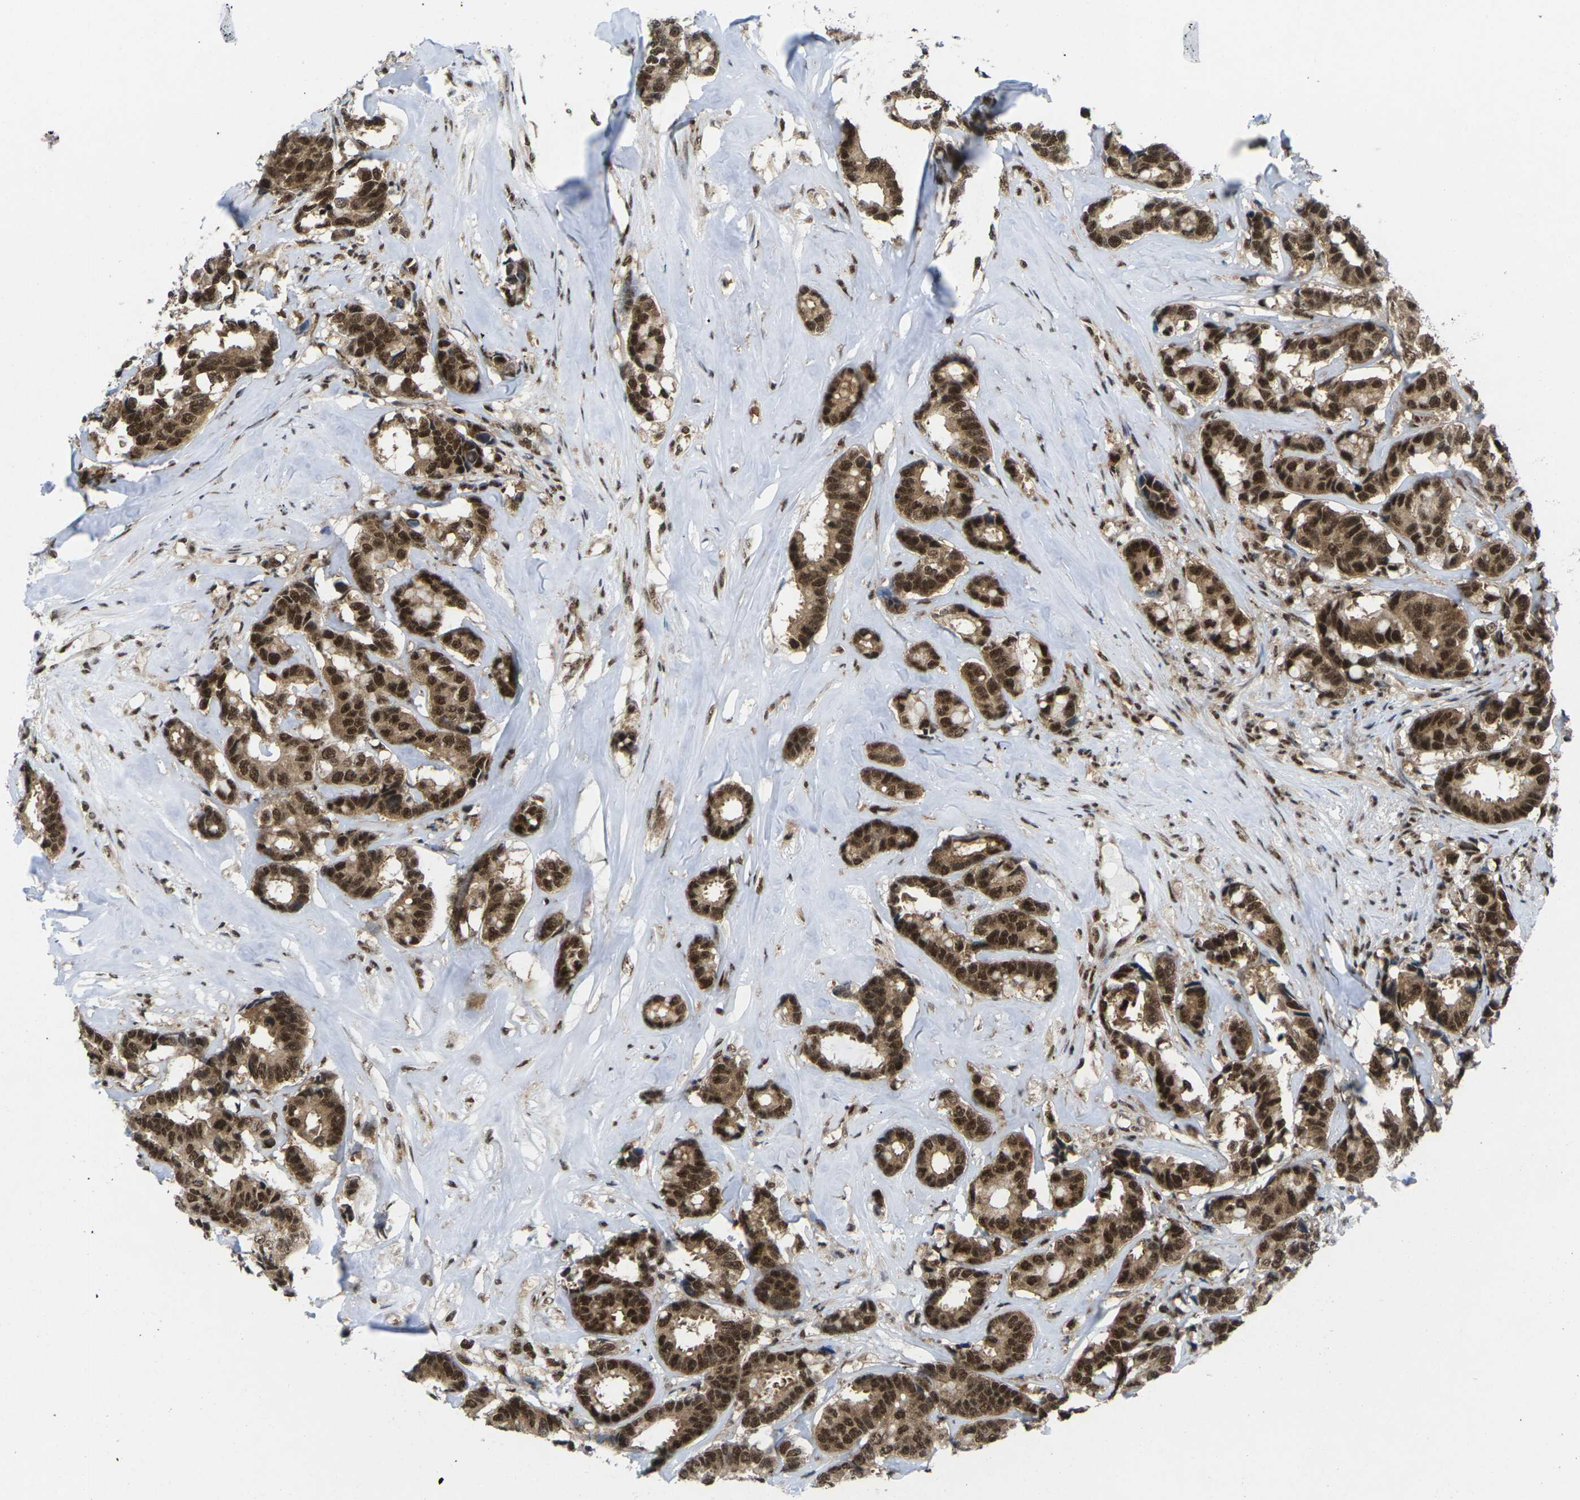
{"staining": {"intensity": "strong", "quantity": ">75%", "location": "cytoplasmic/membranous,nuclear"}, "tissue": "breast cancer", "cell_type": "Tumor cells", "image_type": "cancer", "snomed": [{"axis": "morphology", "description": "Duct carcinoma"}, {"axis": "topography", "description": "Breast"}], "caption": "The histopathology image reveals staining of breast cancer (infiltrating ductal carcinoma), revealing strong cytoplasmic/membranous and nuclear protein staining (brown color) within tumor cells.", "gene": "MAGOH", "patient": {"sex": "female", "age": 87}}